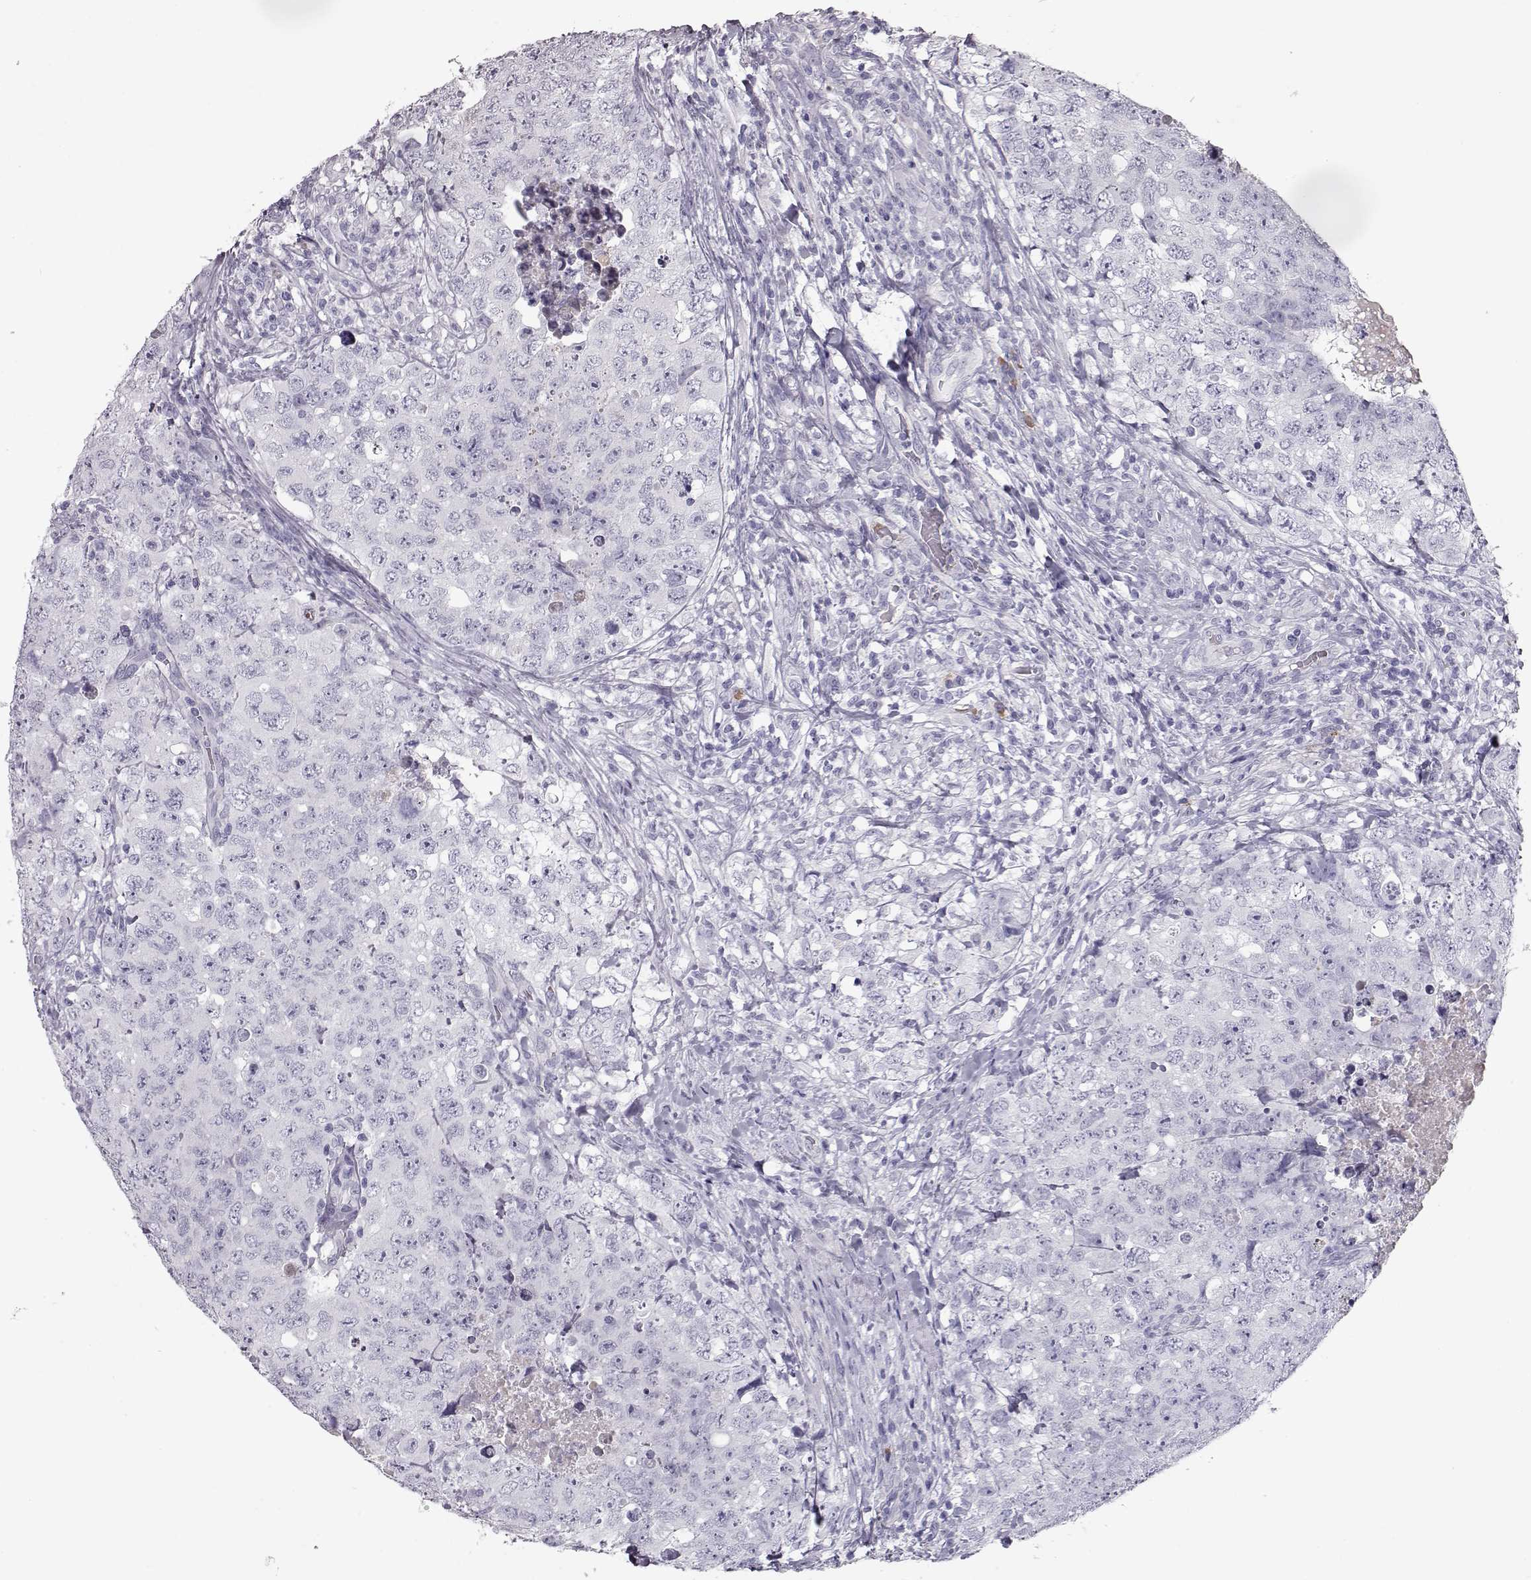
{"staining": {"intensity": "negative", "quantity": "none", "location": "none"}, "tissue": "testis cancer", "cell_type": "Tumor cells", "image_type": "cancer", "snomed": [{"axis": "morphology", "description": "Seminoma, NOS"}, {"axis": "topography", "description": "Testis"}], "caption": "Histopathology image shows no protein expression in tumor cells of seminoma (testis) tissue.", "gene": "CCL19", "patient": {"sex": "male", "age": 34}}